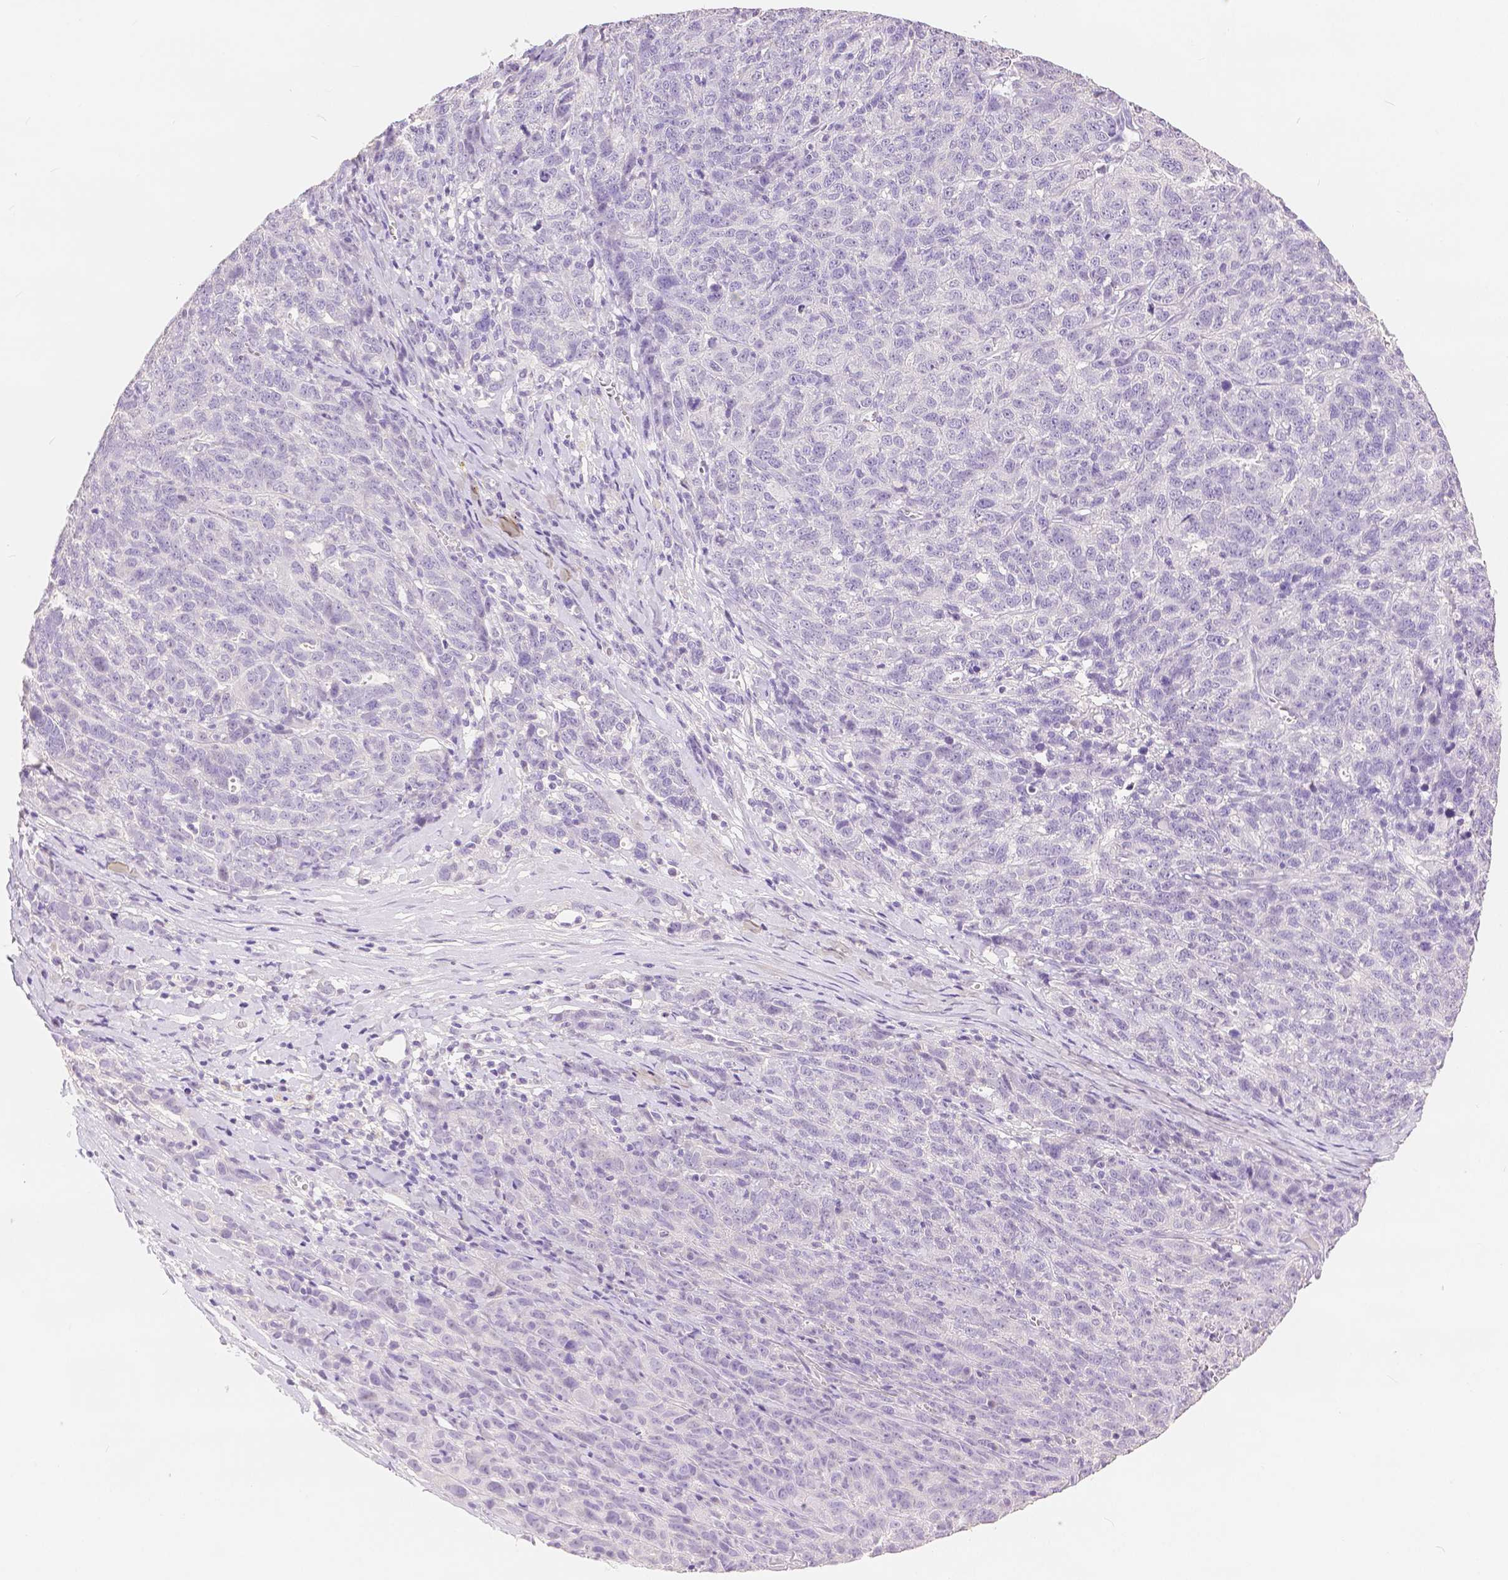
{"staining": {"intensity": "negative", "quantity": "none", "location": "none"}, "tissue": "ovarian cancer", "cell_type": "Tumor cells", "image_type": "cancer", "snomed": [{"axis": "morphology", "description": "Cystadenocarcinoma, serous, NOS"}, {"axis": "topography", "description": "Ovary"}], "caption": "This is an IHC micrograph of human ovarian cancer. There is no expression in tumor cells.", "gene": "HNF1B", "patient": {"sex": "female", "age": 71}}